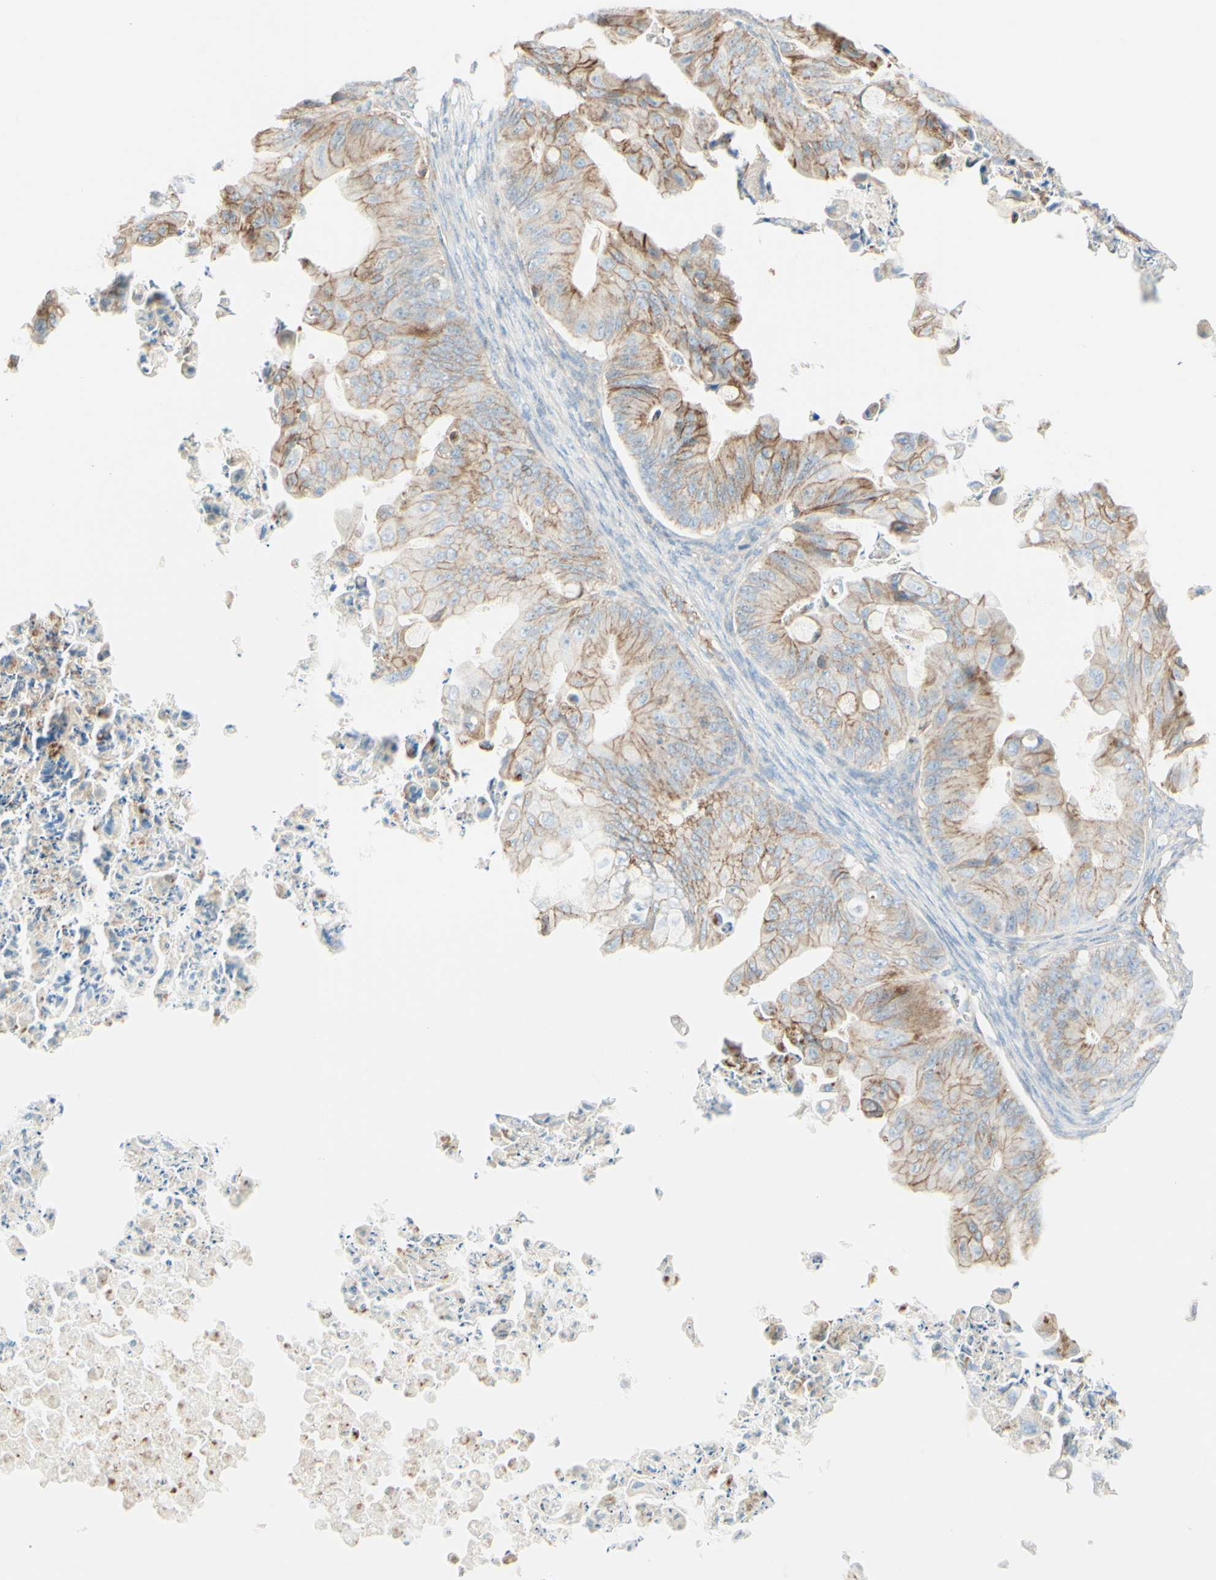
{"staining": {"intensity": "moderate", "quantity": "25%-75%", "location": "cytoplasmic/membranous"}, "tissue": "ovarian cancer", "cell_type": "Tumor cells", "image_type": "cancer", "snomed": [{"axis": "morphology", "description": "Cystadenocarcinoma, mucinous, NOS"}, {"axis": "topography", "description": "Ovary"}], "caption": "Protein analysis of ovarian mucinous cystadenocarcinoma tissue reveals moderate cytoplasmic/membranous positivity in approximately 25%-75% of tumor cells.", "gene": "ALCAM", "patient": {"sex": "female", "age": 37}}